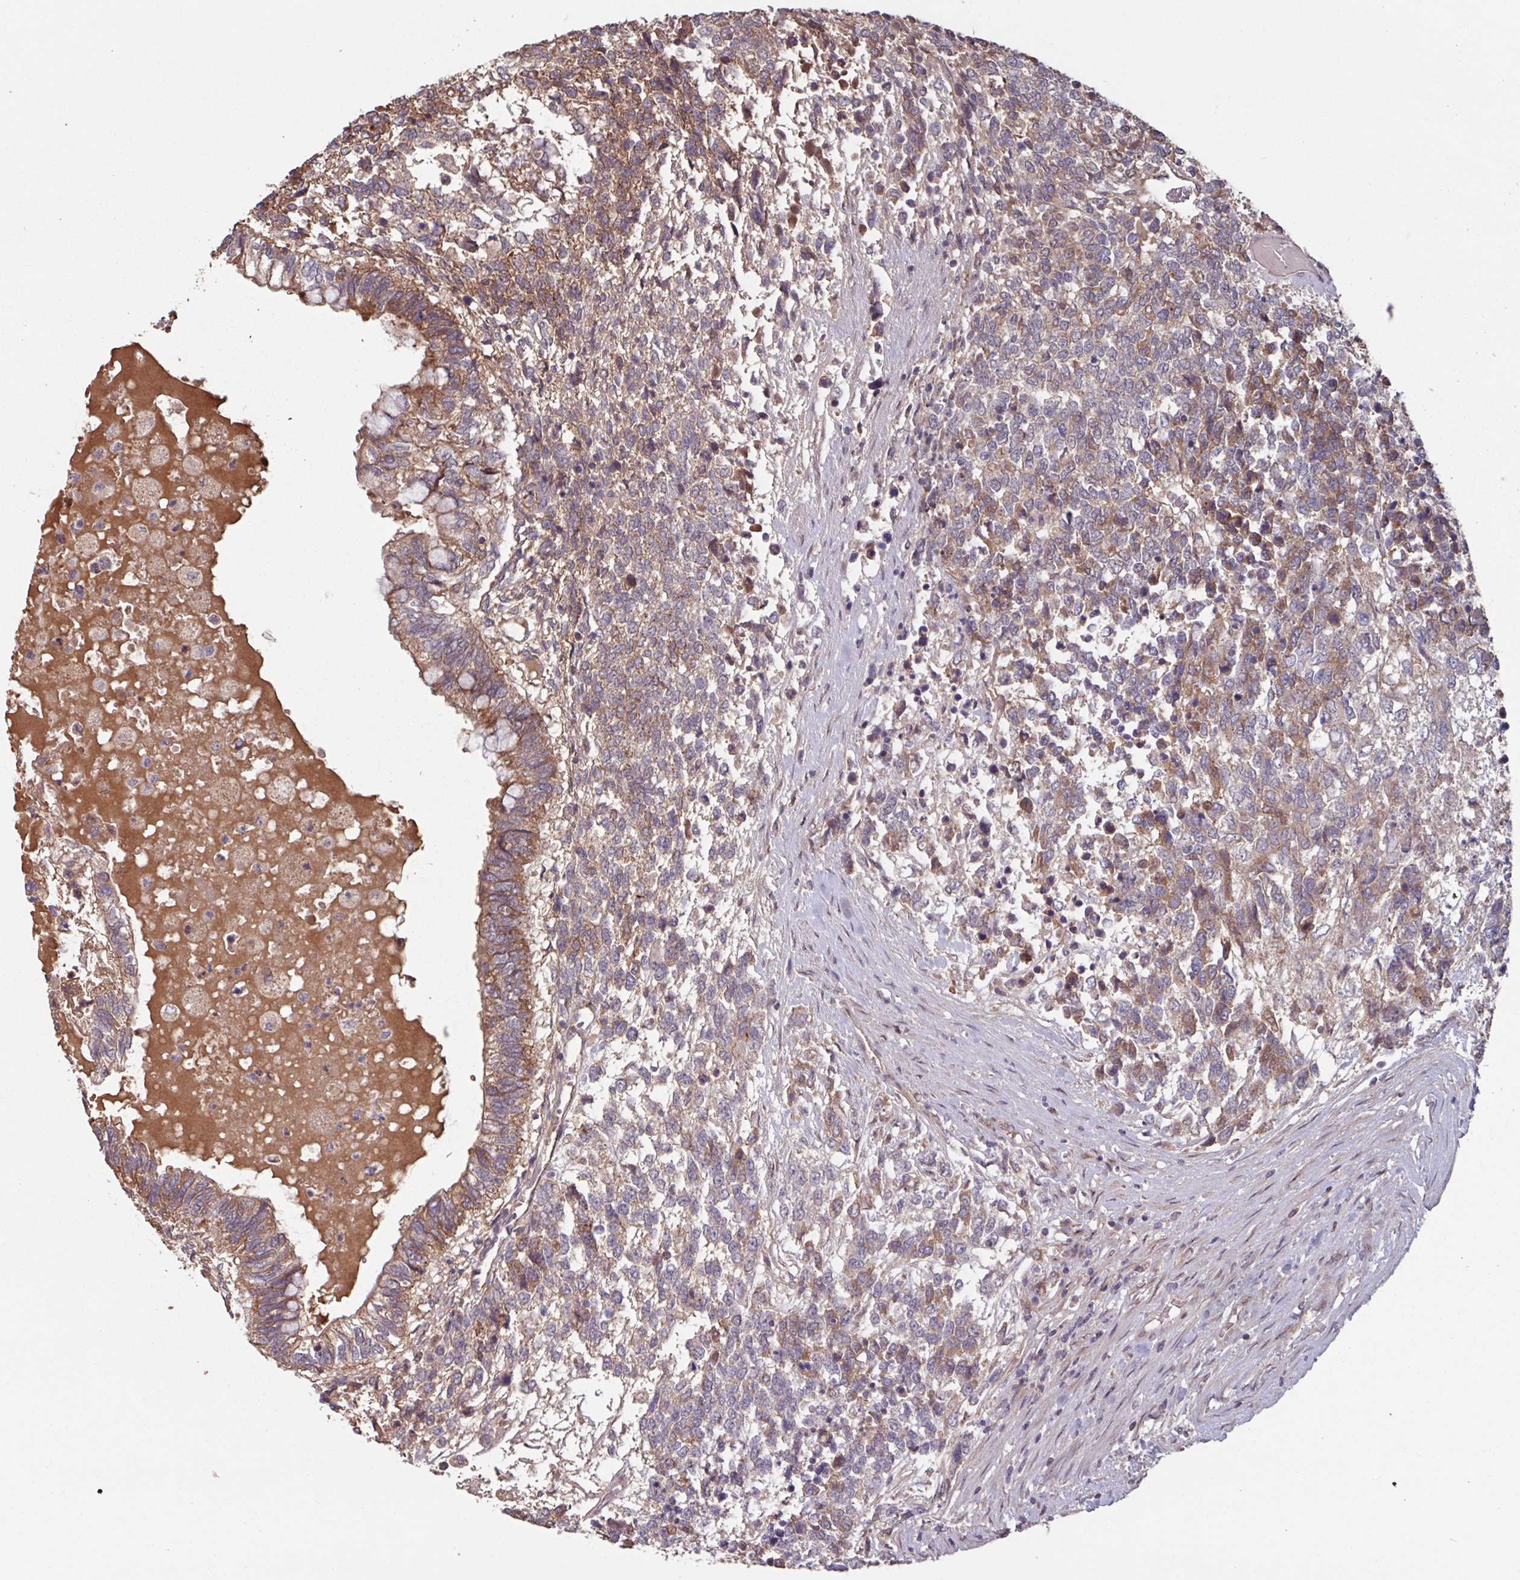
{"staining": {"intensity": "weak", "quantity": "25%-75%", "location": "cytoplasmic/membranous"}, "tissue": "testis cancer", "cell_type": "Tumor cells", "image_type": "cancer", "snomed": [{"axis": "morphology", "description": "Carcinoma, Embryonal, NOS"}, {"axis": "topography", "description": "Testis"}], "caption": "This is a photomicrograph of IHC staining of testis cancer (embryonal carcinoma), which shows weak staining in the cytoplasmic/membranous of tumor cells.", "gene": "TMEM88", "patient": {"sex": "male", "age": 23}}